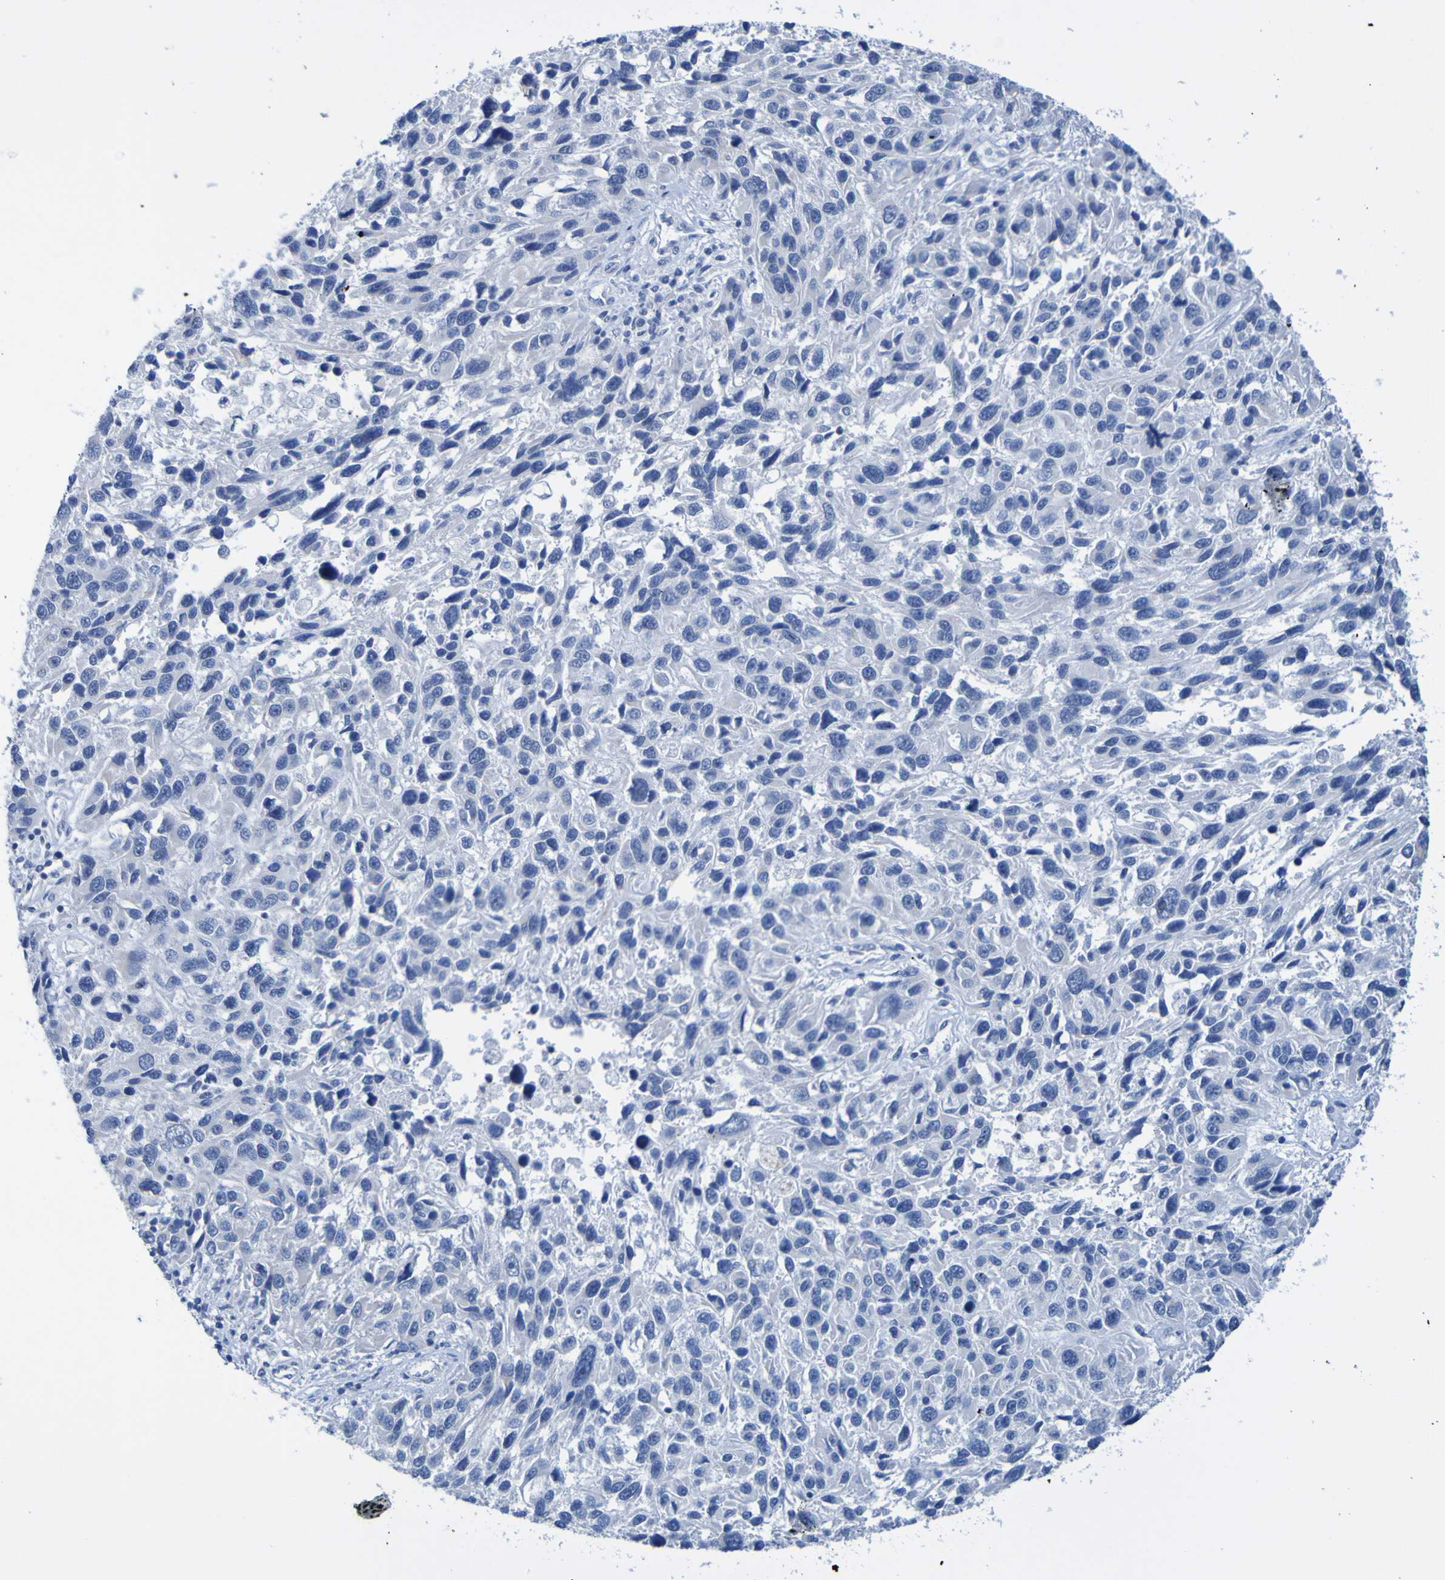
{"staining": {"intensity": "negative", "quantity": "none", "location": "none"}, "tissue": "melanoma", "cell_type": "Tumor cells", "image_type": "cancer", "snomed": [{"axis": "morphology", "description": "Malignant melanoma, NOS"}, {"axis": "topography", "description": "Skin"}], "caption": "Tumor cells are negative for protein expression in human melanoma.", "gene": "ACMSD", "patient": {"sex": "male", "age": 53}}